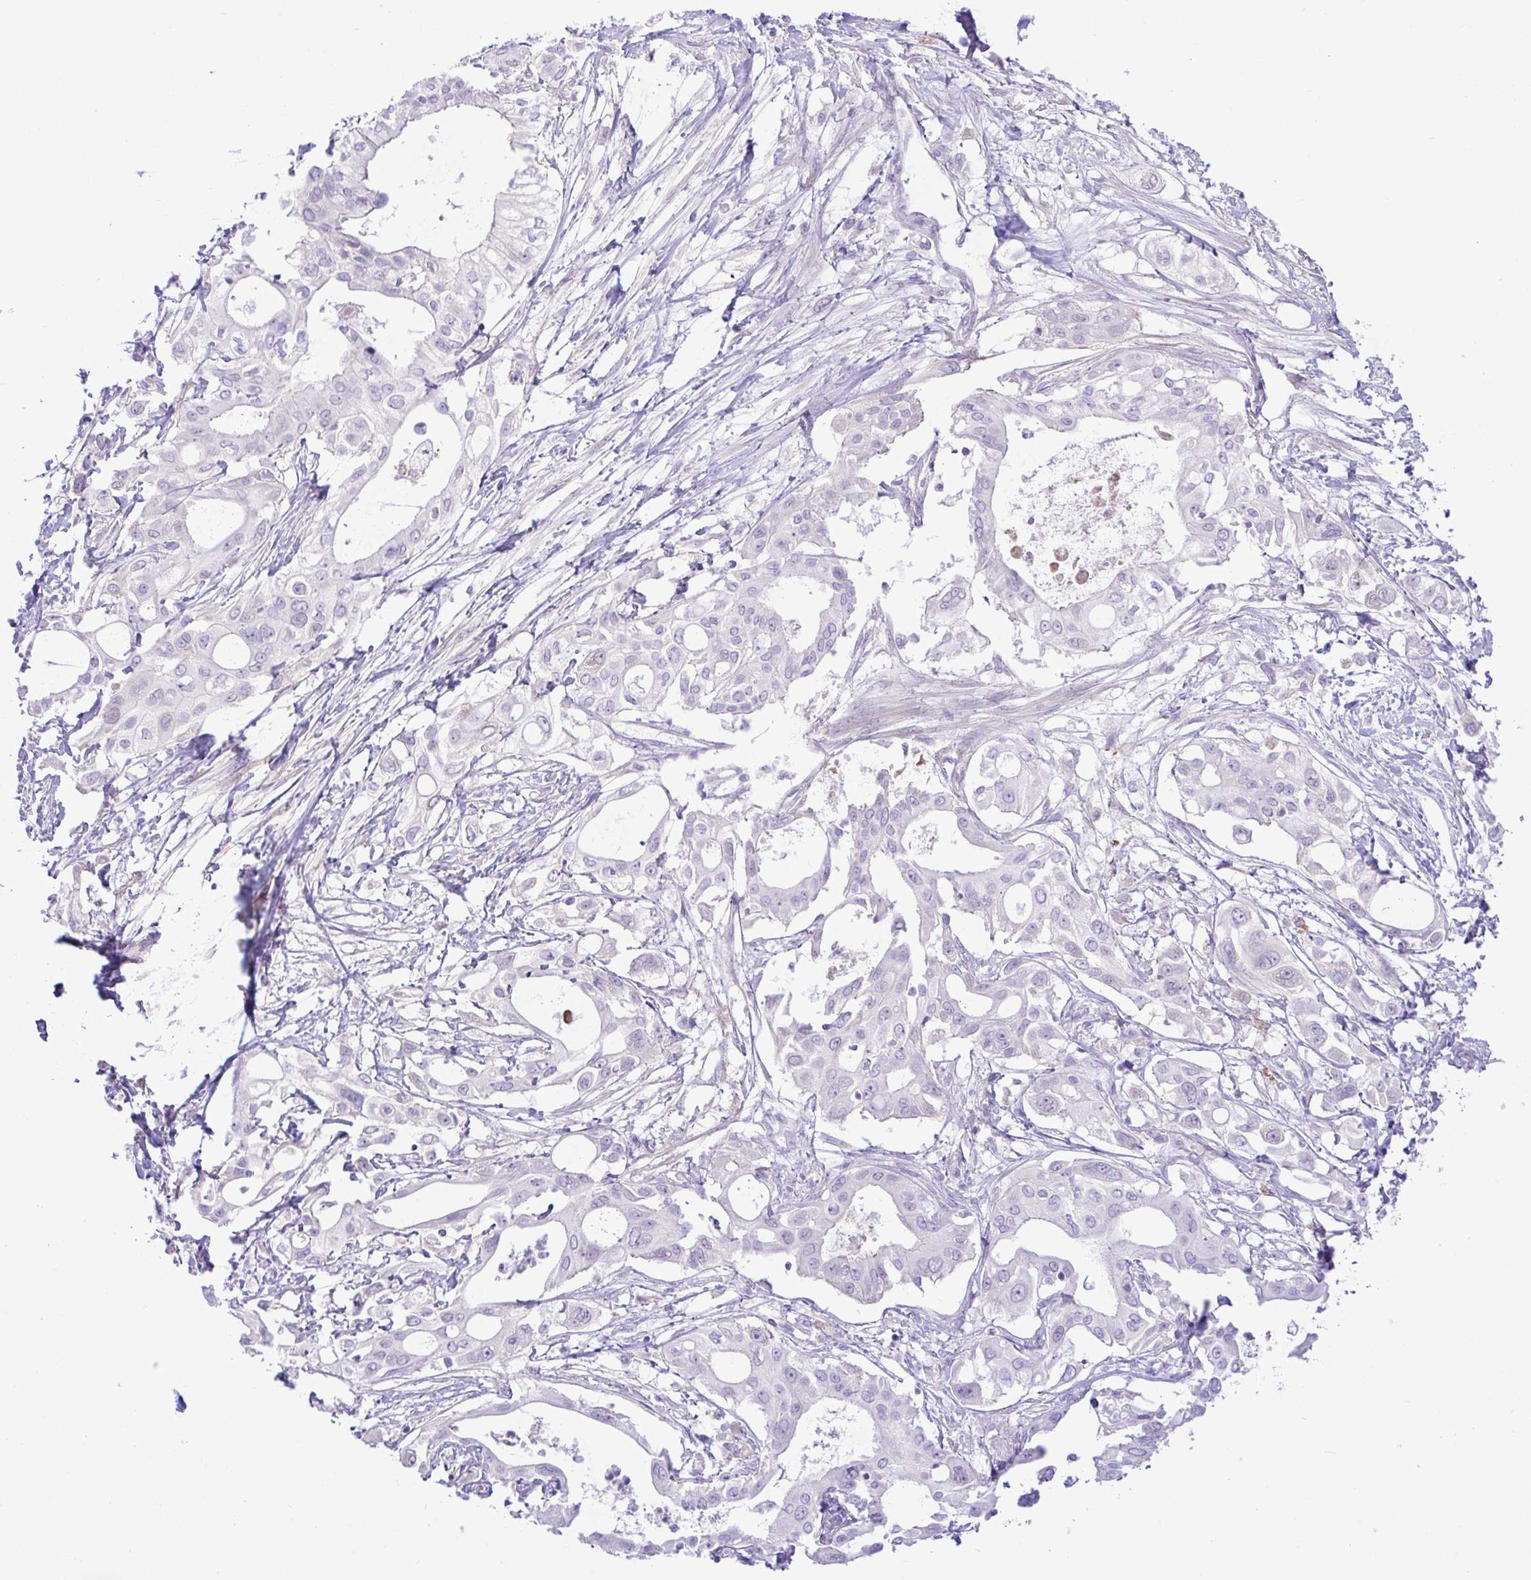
{"staining": {"intensity": "negative", "quantity": "none", "location": "none"}, "tissue": "pancreatic cancer", "cell_type": "Tumor cells", "image_type": "cancer", "snomed": [{"axis": "morphology", "description": "Adenocarcinoma, NOS"}, {"axis": "topography", "description": "Pancreas"}], "caption": "Tumor cells show no significant expression in adenocarcinoma (pancreatic).", "gene": "ZNF101", "patient": {"sex": "female", "age": 68}}